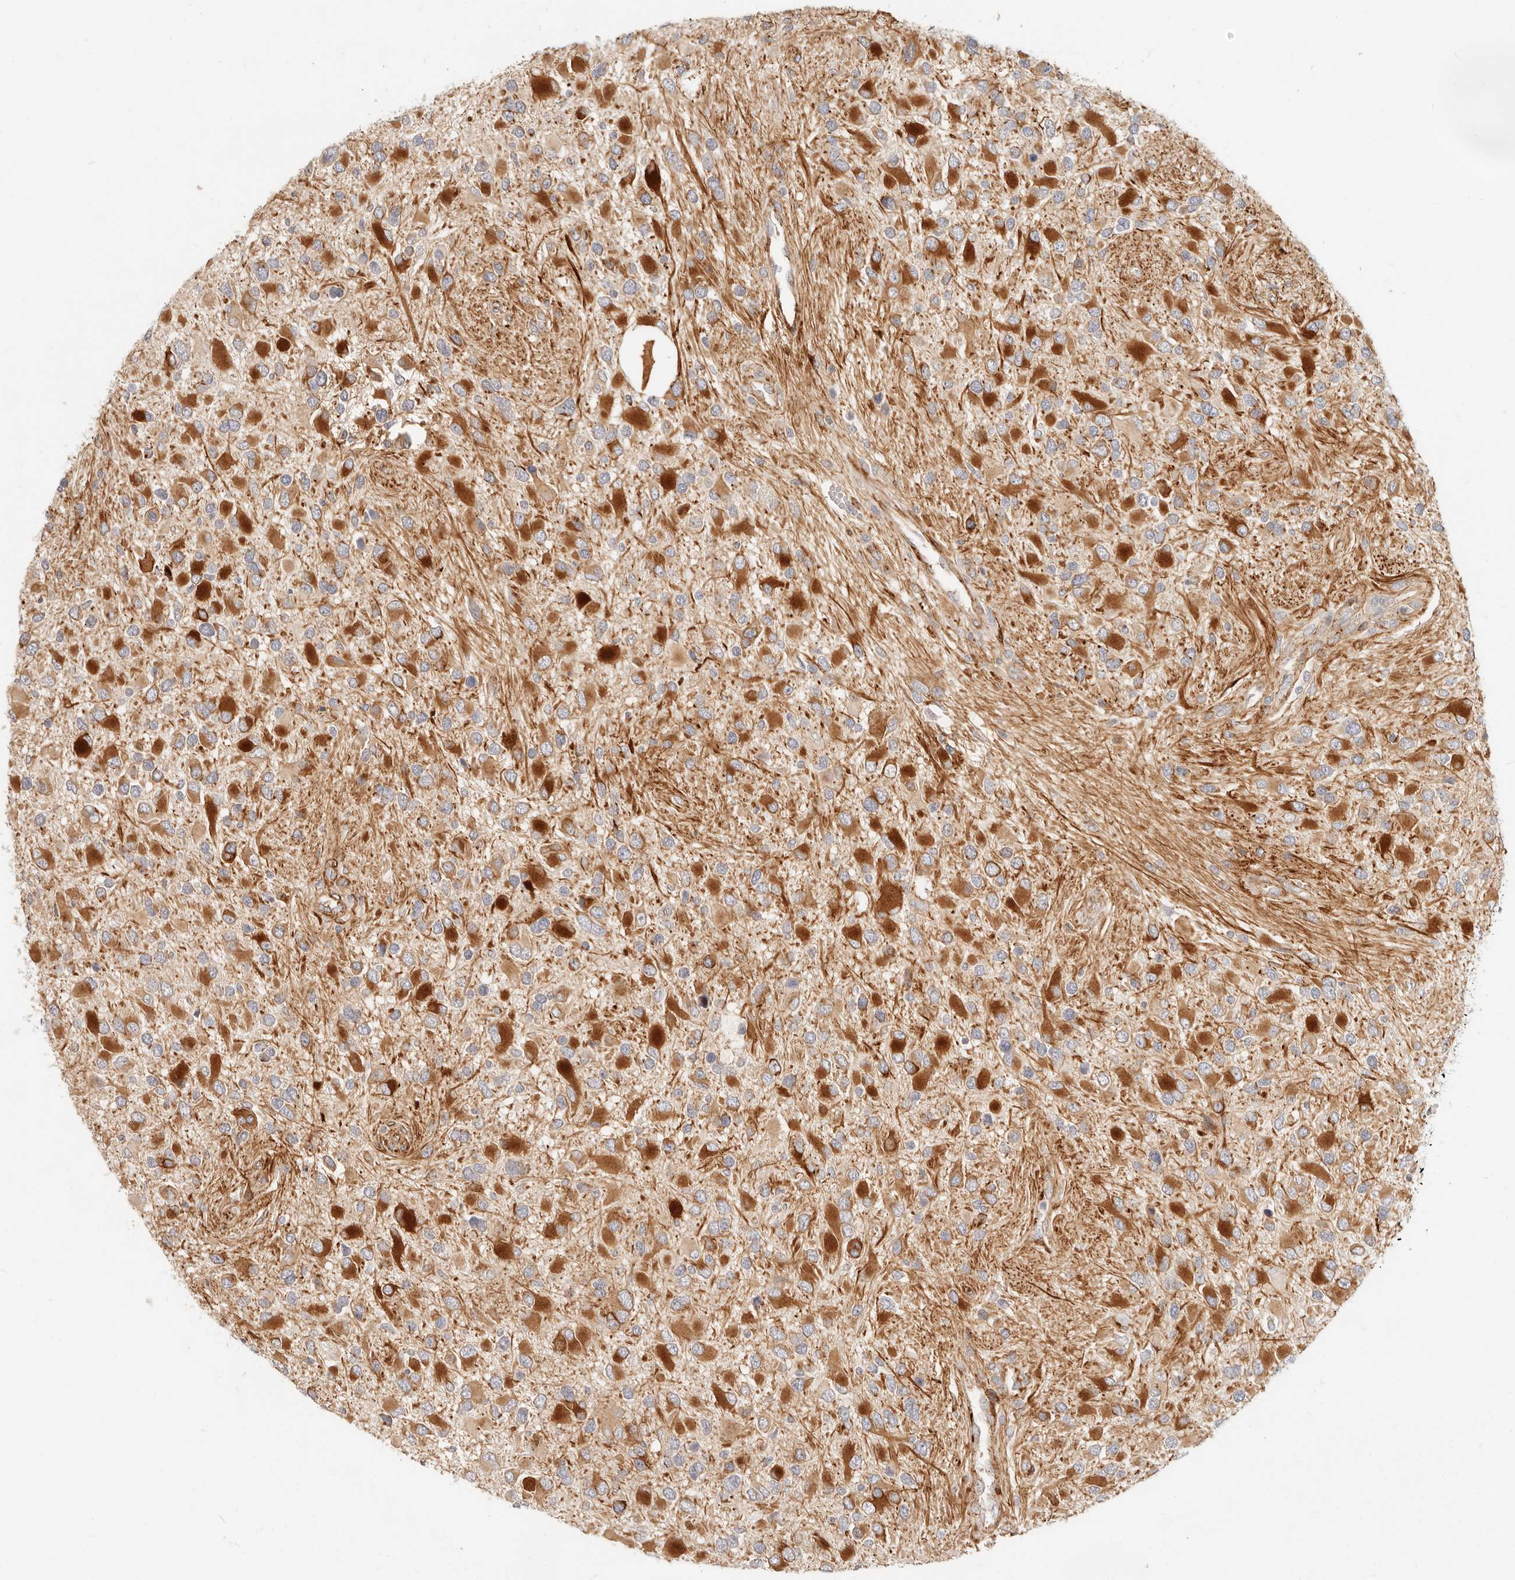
{"staining": {"intensity": "moderate", "quantity": "<25%", "location": "cytoplasmic/membranous"}, "tissue": "glioma", "cell_type": "Tumor cells", "image_type": "cancer", "snomed": [{"axis": "morphology", "description": "Glioma, malignant, High grade"}, {"axis": "topography", "description": "Brain"}], "caption": "Protein staining by immunohistochemistry demonstrates moderate cytoplasmic/membranous positivity in approximately <25% of tumor cells in glioma. (DAB IHC, brown staining for protein, blue staining for nuclei).", "gene": "SASS6", "patient": {"sex": "male", "age": 53}}